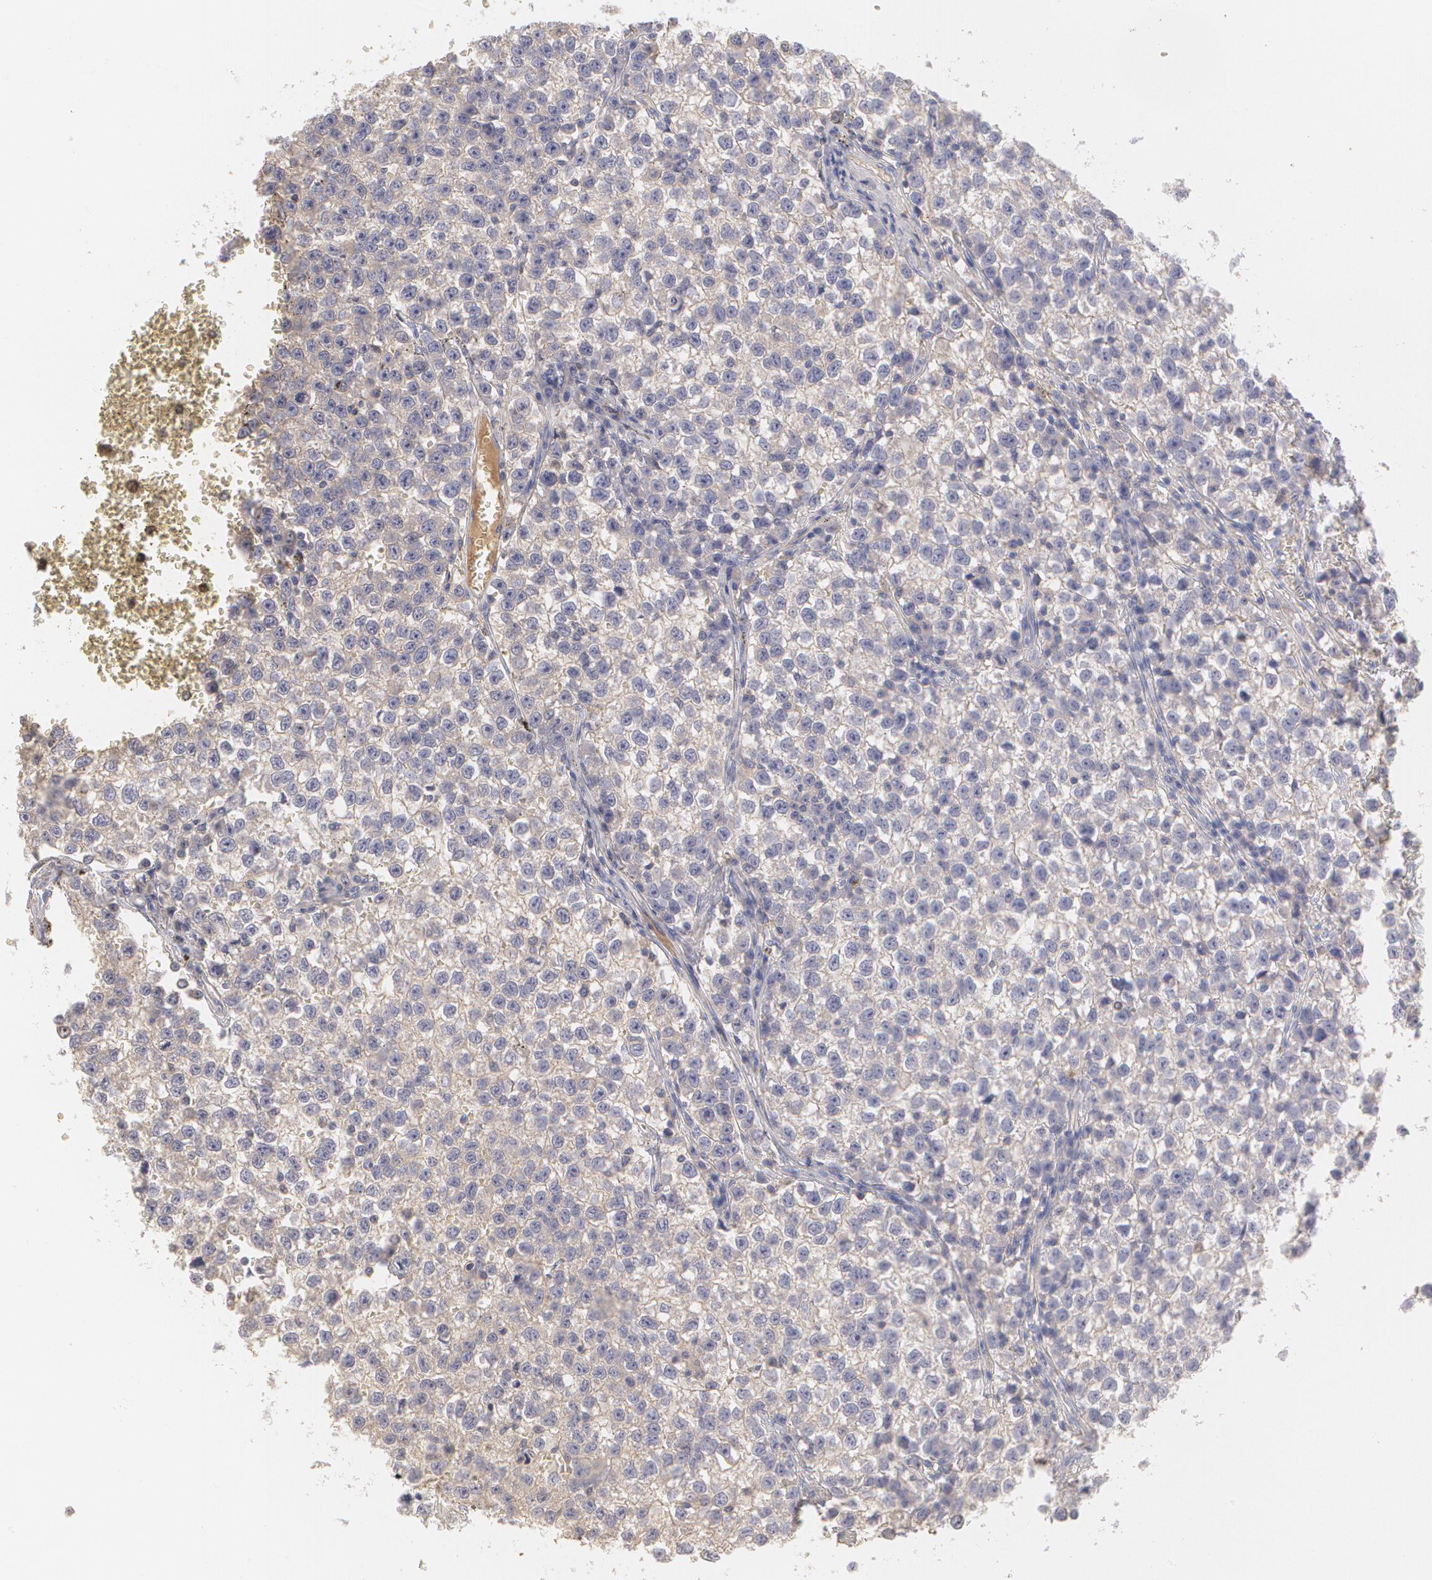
{"staining": {"intensity": "weak", "quantity": ">75%", "location": "cytoplasmic/membranous"}, "tissue": "testis cancer", "cell_type": "Tumor cells", "image_type": "cancer", "snomed": [{"axis": "morphology", "description": "Seminoma, NOS"}, {"axis": "topography", "description": "Testis"}], "caption": "Immunohistochemistry (DAB (3,3'-diaminobenzidine)) staining of human testis seminoma reveals weak cytoplasmic/membranous protein positivity in about >75% of tumor cells.", "gene": "SERPINA1", "patient": {"sex": "male", "age": 35}}